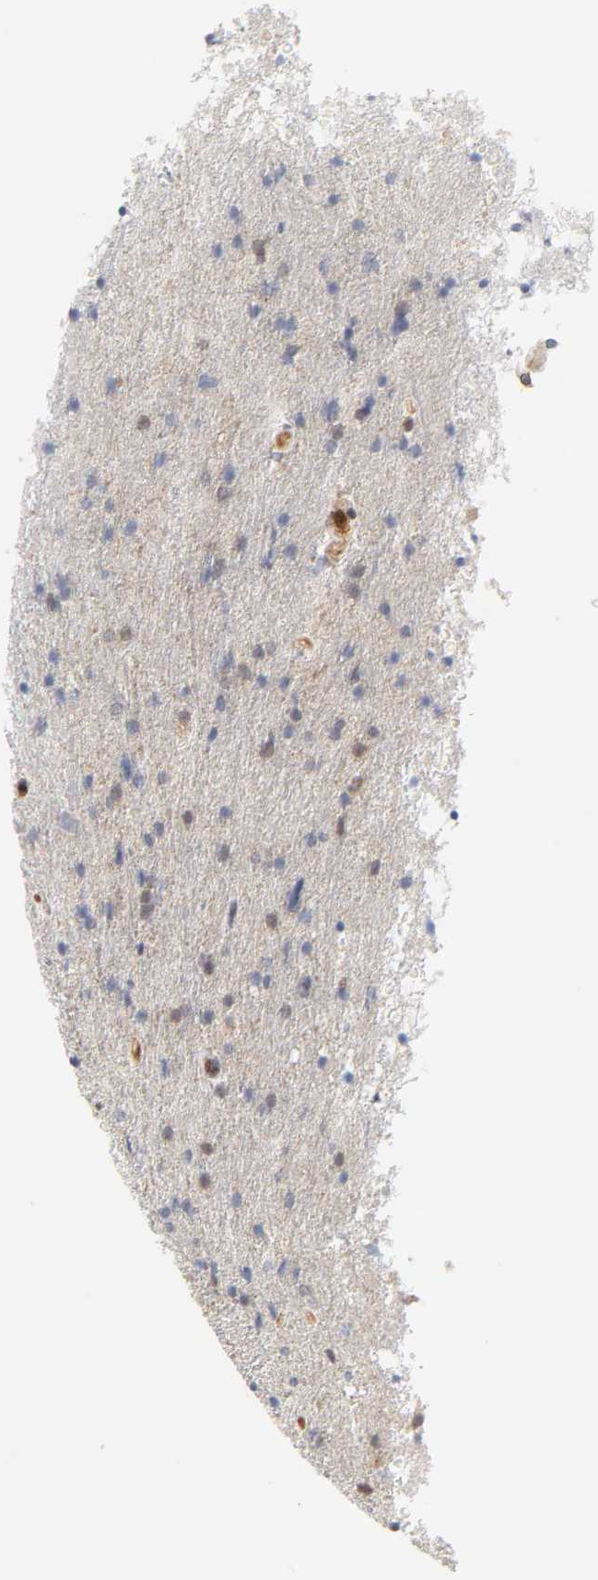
{"staining": {"intensity": "weak", "quantity": "25%-75%", "location": "cytoplasmic/membranous,nuclear"}, "tissue": "glioma", "cell_type": "Tumor cells", "image_type": "cancer", "snomed": [{"axis": "morphology", "description": "Glioma, malignant, High grade"}, {"axis": "topography", "description": "Brain"}], "caption": "DAB (3,3'-diaminobenzidine) immunohistochemical staining of malignant high-grade glioma shows weak cytoplasmic/membranous and nuclear protein staining in about 25%-75% of tumor cells. The staining was performed using DAB (3,3'-diaminobenzidine), with brown indicating positive protein expression. Nuclei are stained blue with hematoxylin.", "gene": "CDC37", "patient": {"sex": "male", "age": 33}}